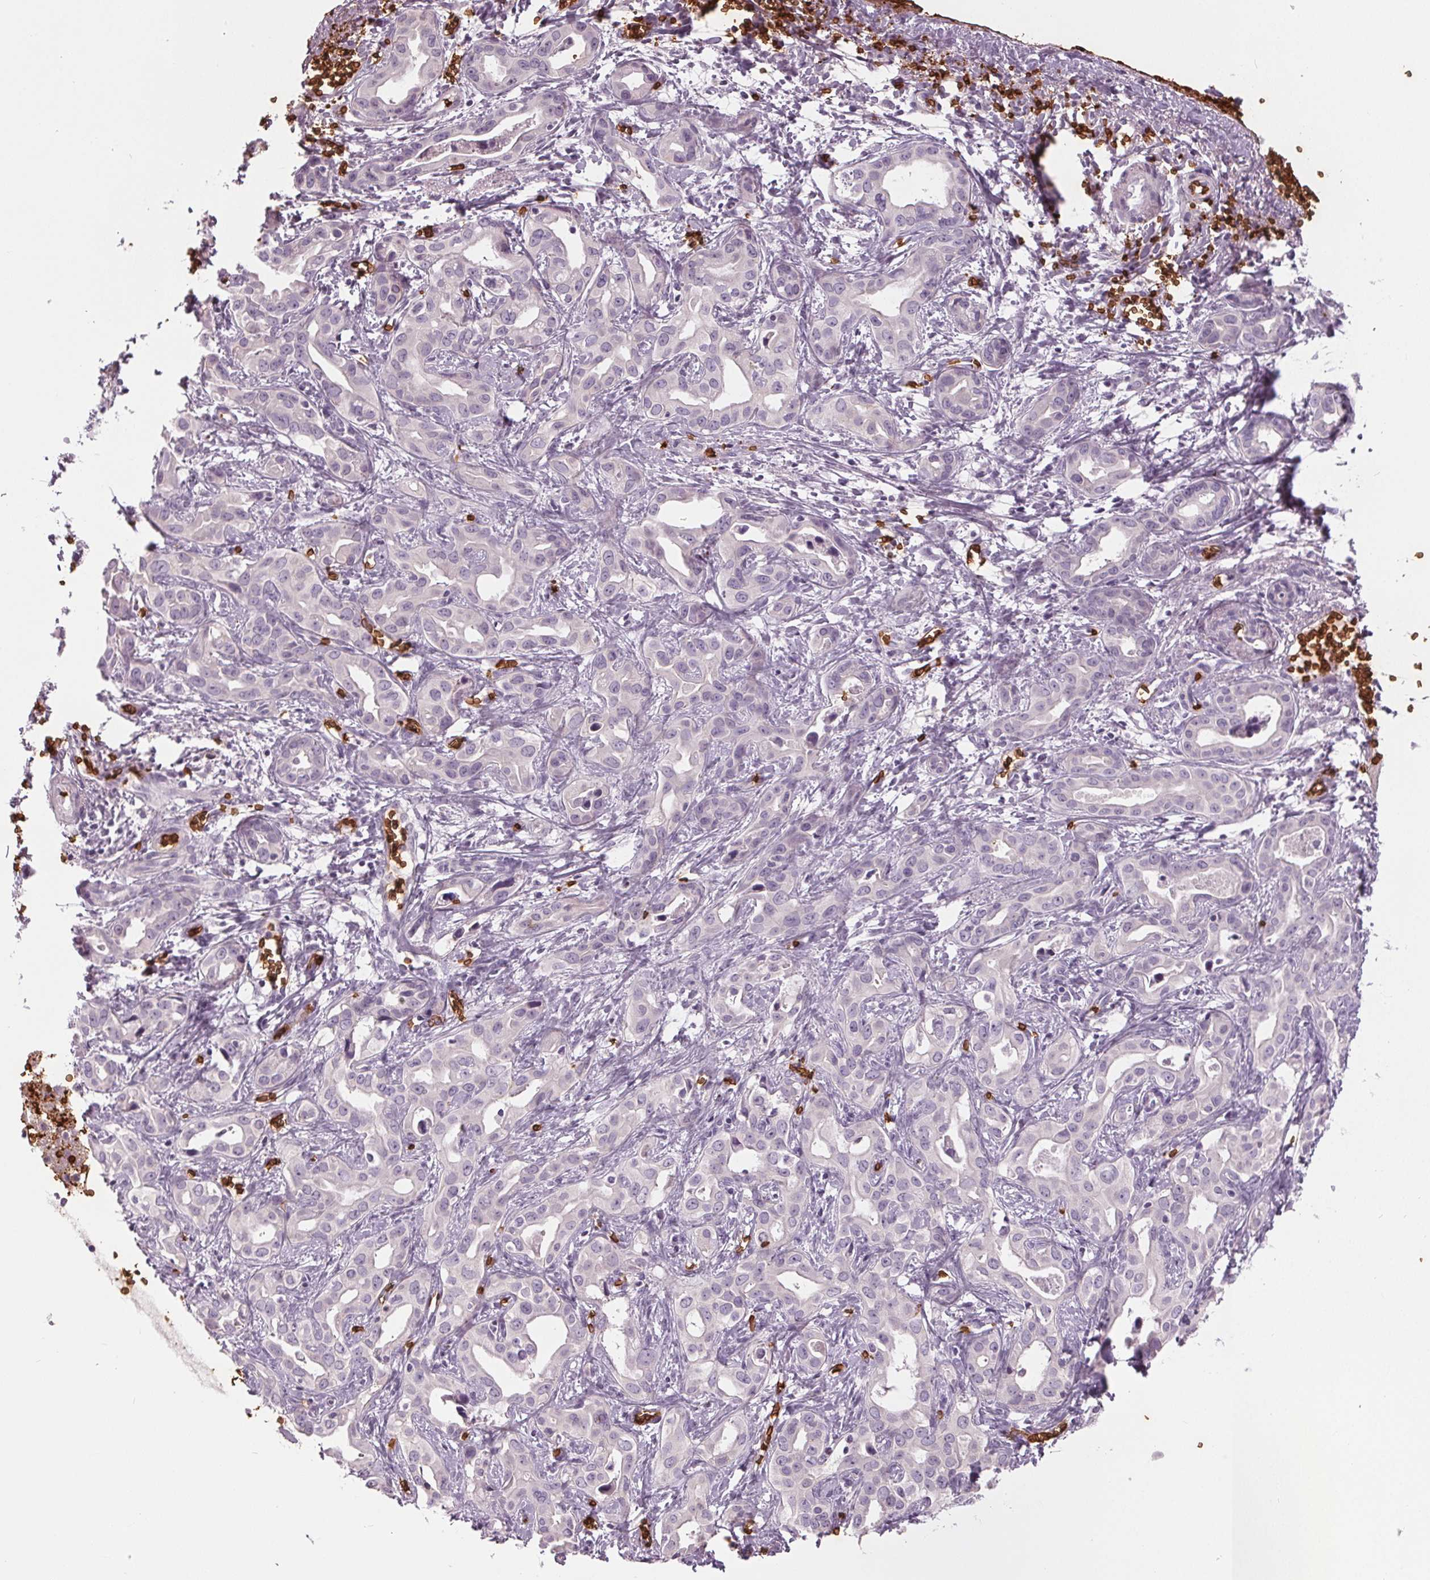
{"staining": {"intensity": "negative", "quantity": "none", "location": "none"}, "tissue": "liver cancer", "cell_type": "Tumor cells", "image_type": "cancer", "snomed": [{"axis": "morphology", "description": "Cholangiocarcinoma"}, {"axis": "topography", "description": "Liver"}], "caption": "This micrograph is of cholangiocarcinoma (liver) stained with immunohistochemistry (IHC) to label a protein in brown with the nuclei are counter-stained blue. There is no positivity in tumor cells.", "gene": "SLC4A1", "patient": {"sex": "female", "age": 65}}